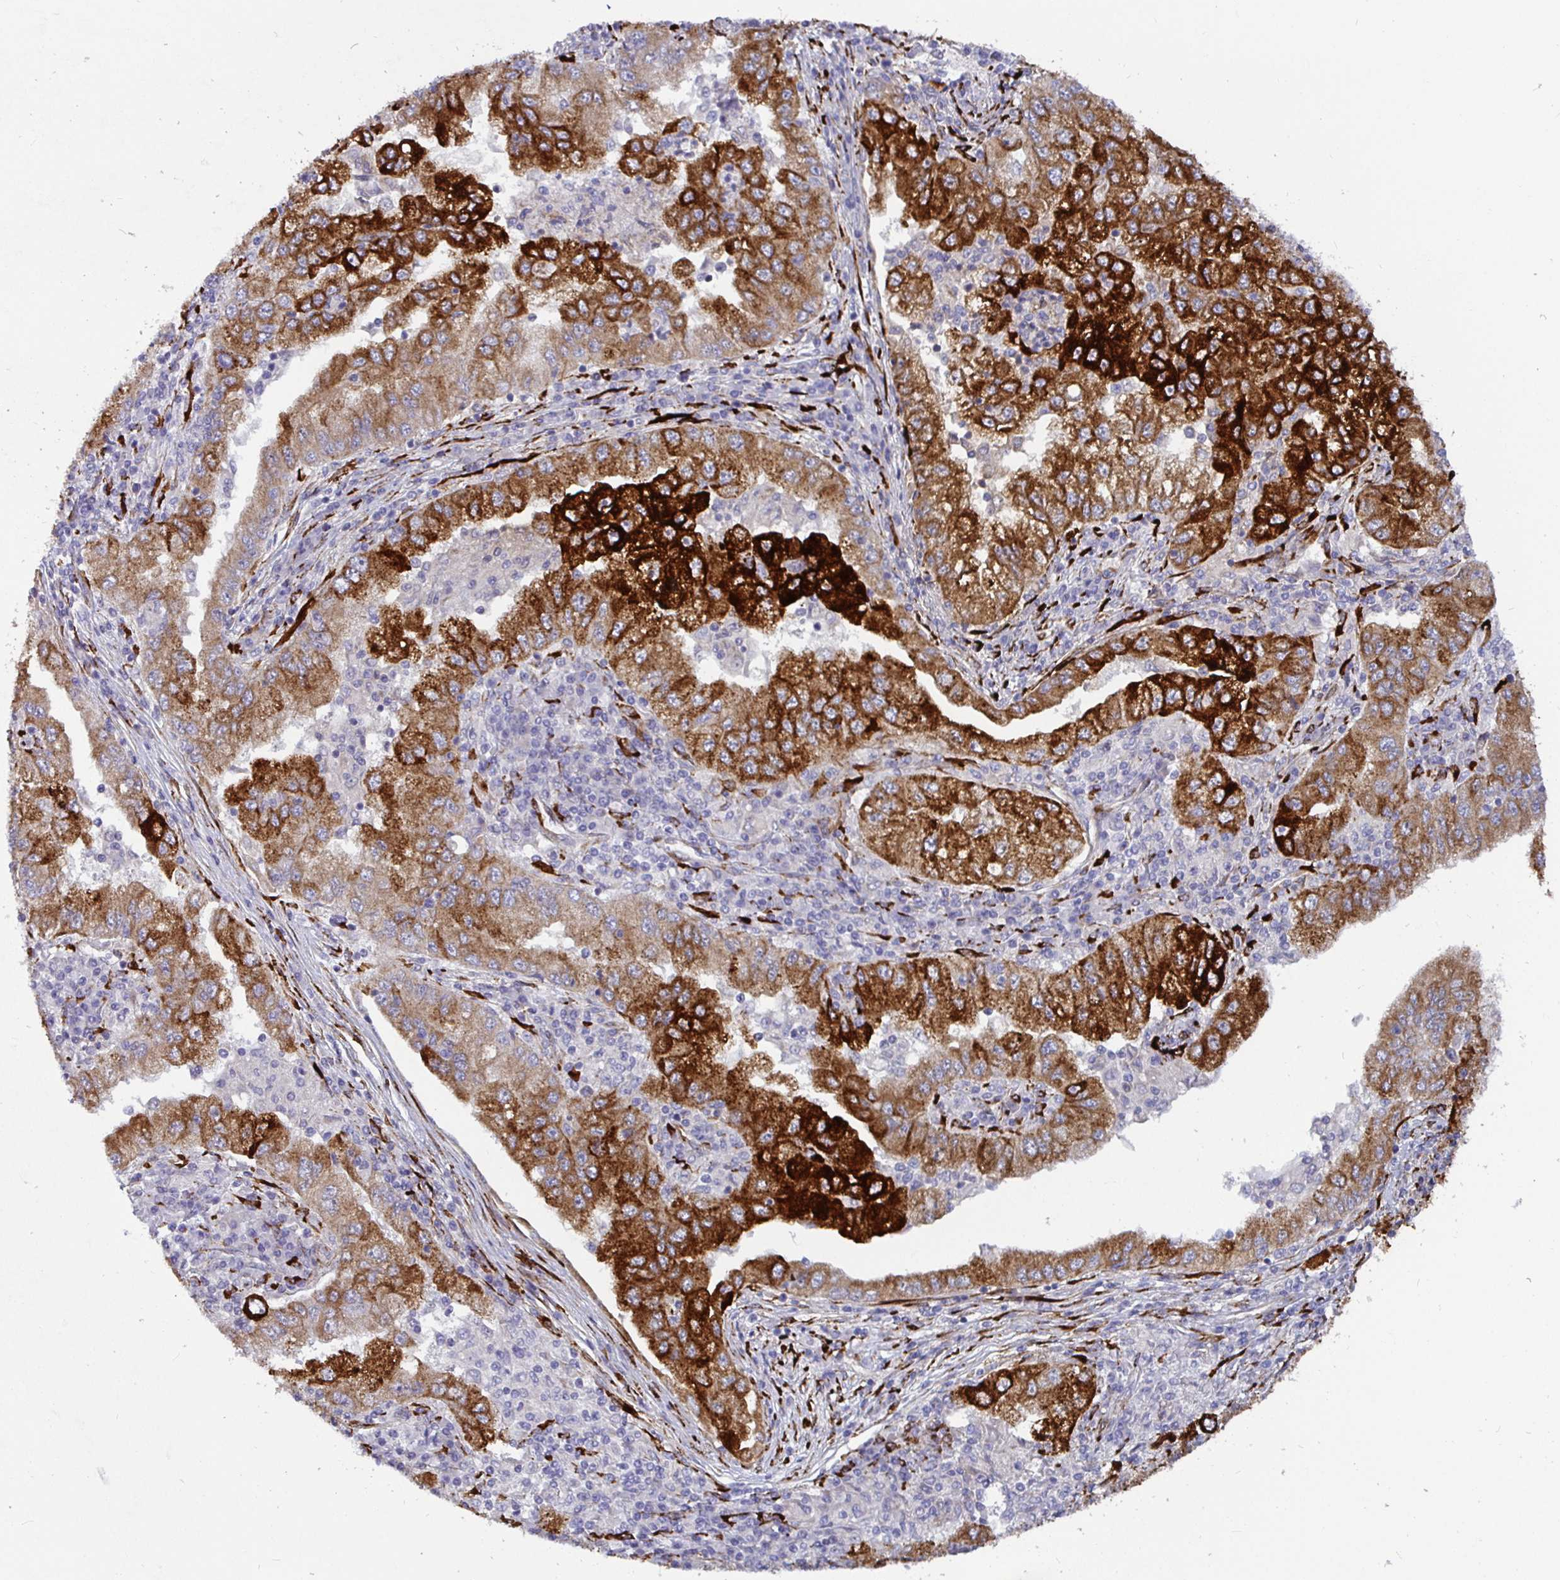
{"staining": {"intensity": "strong", "quantity": "25%-75%", "location": "cytoplasmic/membranous"}, "tissue": "lung cancer", "cell_type": "Tumor cells", "image_type": "cancer", "snomed": [{"axis": "morphology", "description": "Adenocarcinoma, NOS"}, {"axis": "morphology", "description": "Adenocarcinoma primary or metastatic"}, {"axis": "topography", "description": "Lung"}], "caption": "Strong cytoplasmic/membranous positivity is appreciated in about 25%-75% of tumor cells in lung cancer.", "gene": "P4HA2", "patient": {"sex": "male", "age": 74}}